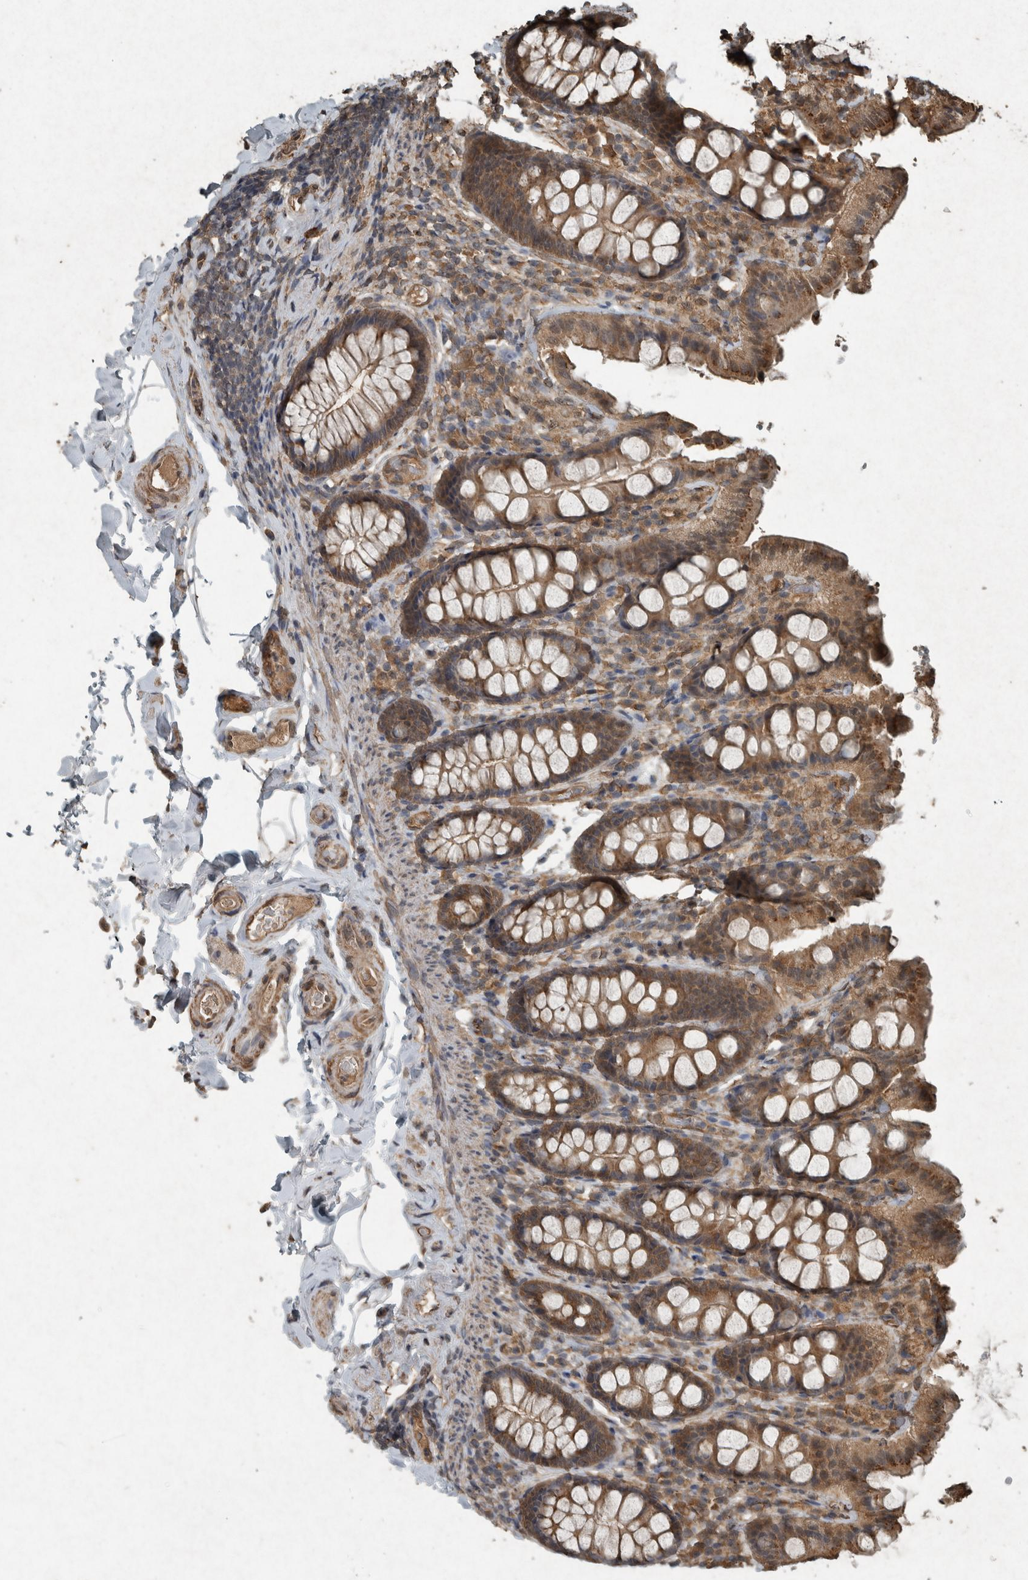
{"staining": {"intensity": "moderate", "quantity": ">75%", "location": "cytoplasmic/membranous"}, "tissue": "colon", "cell_type": "Endothelial cells", "image_type": "normal", "snomed": [{"axis": "morphology", "description": "Normal tissue, NOS"}, {"axis": "topography", "description": "Colon"}, {"axis": "topography", "description": "Peripheral nerve tissue"}], "caption": "Brown immunohistochemical staining in unremarkable human colon exhibits moderate cytoplasmic/membranous expression in approximately >75% of endothelial cells.", "gene": "ARHGEF12", "patient": {"sex": "female", "age": 61}}